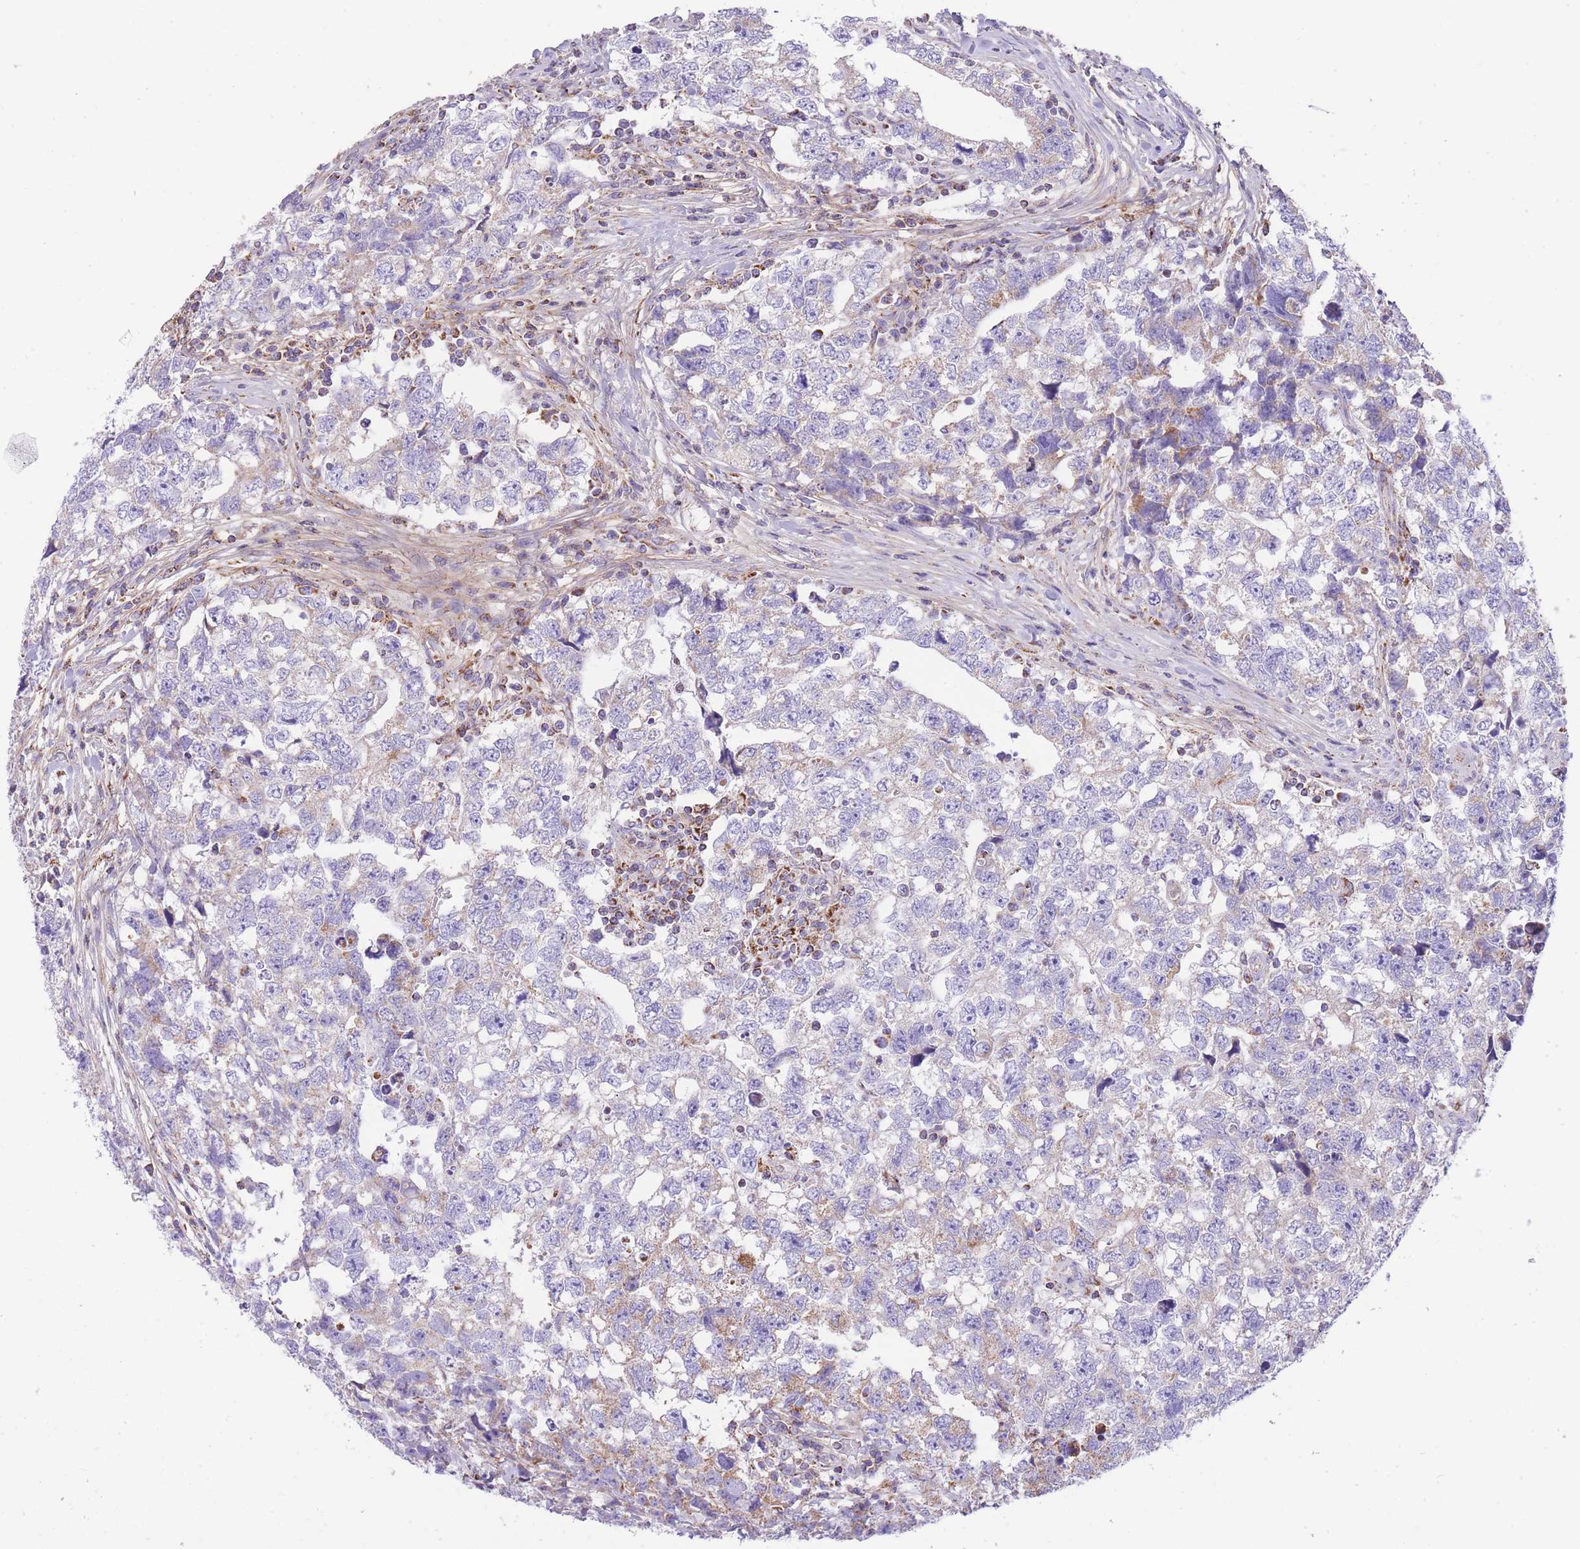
{"staining": {"intensity": "negative", "quantity": "none", "location": "none"}, "tissue": "testis cancer", "cell_type": "Tumor cells", "image_type": "cancer", "snomed": [{"axis": "morphology", "description": "Carcinoma, Embryonal, NOS"}, {"axis": "topography", "description": "Testis"}], "caption": "Tumor cells show no significant expression in testis embryonal carcinoma.", "gene": "ST3GAL3", "patient": {"sex": "male", "age": 22}}